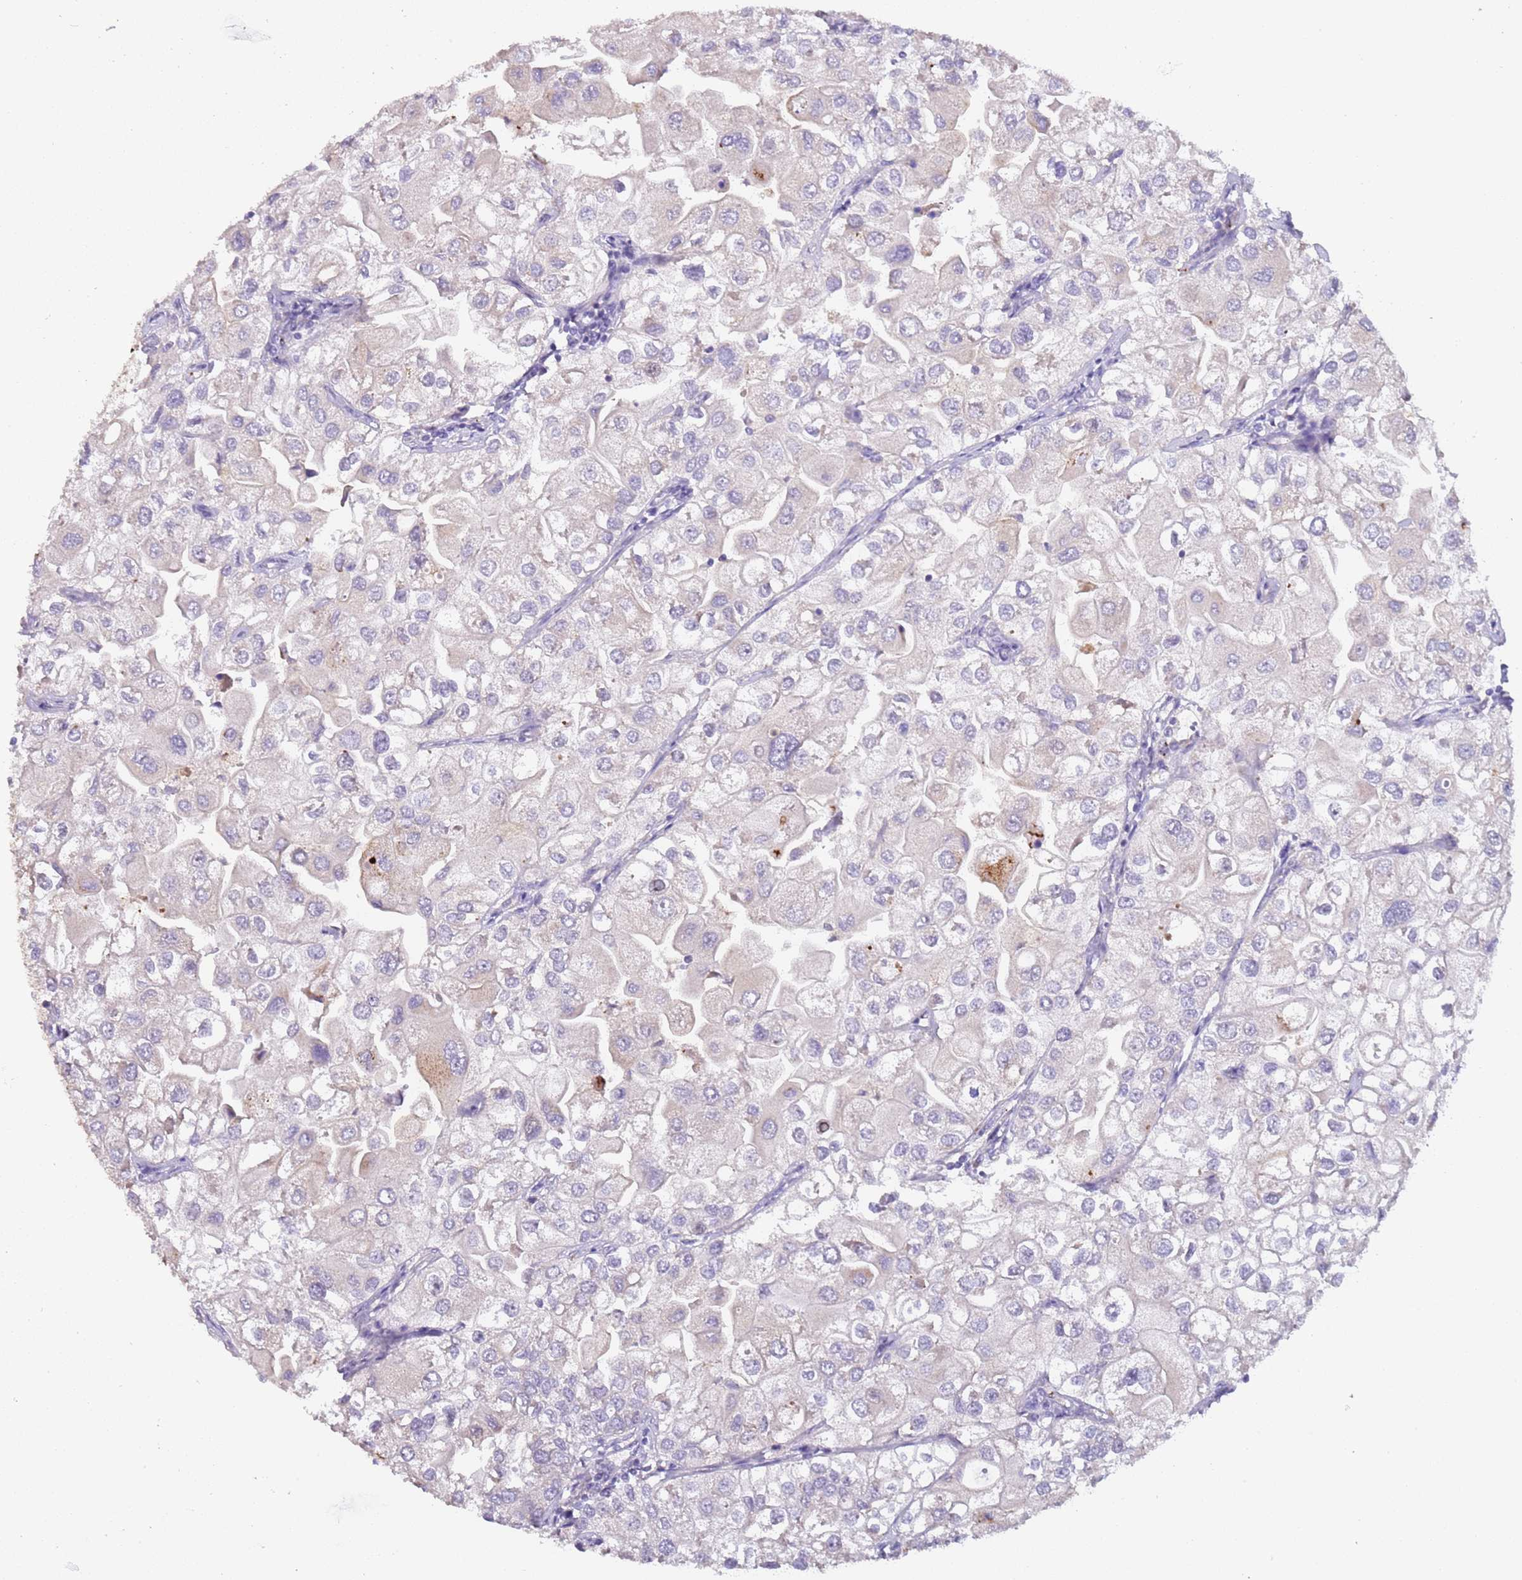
{"staining": {"intensity": "negative", "quantity": "none", "location": "none"}, "tissue": "urothelial cancer", "cell_type": "Tumor cells", "image_type": "cancer", "snomed": [{"axis": "morphology", "description": "Urothelial carcinoma, High grade"}, {"axis": "topography", "description": "Urinary bladder"}], "caption": "DAB (3,3'-diaminobenzidine) immunohistochemical staining of urothelial cancer displays no significant staining in tumor cells.", "gene": "LGALSL", "patient": {"sex": "male", "age": 64}}